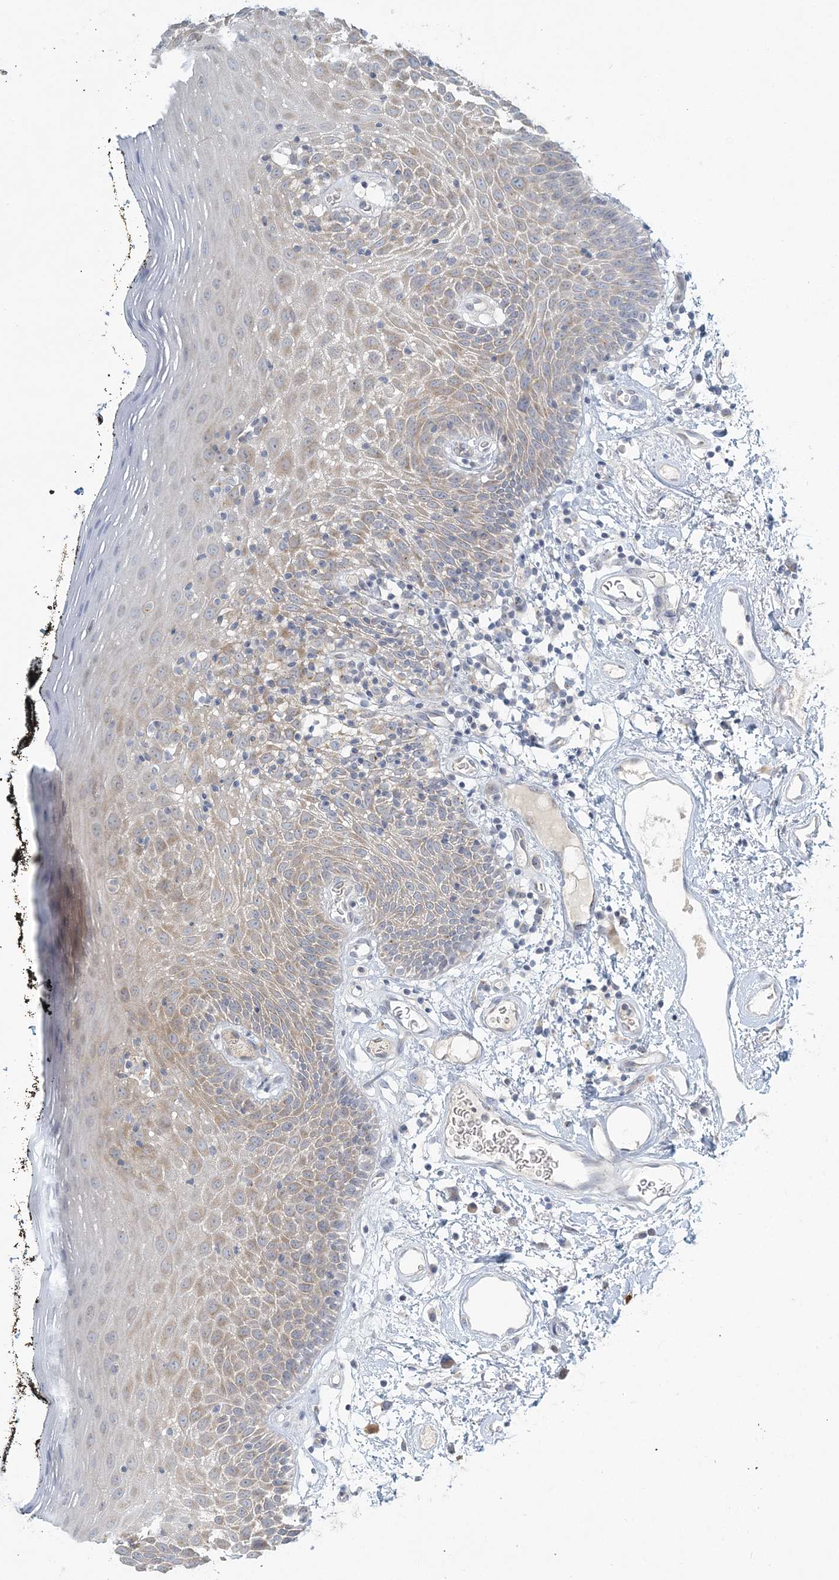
{"staining": {"intensity": "weak", "quantity": "25%-75%", "location": "cytoplasmic/membranous"}, "tissue": "oral mucosa", "cell_type": "Squamous epithelial cells", "image_type": "normal", "snomed": [{"axis": "morphology", "description": "Normal tissue, NOS"}, {"axis": "topography", "description": "Oral tissue"}], "caption": "Oral mucosa stained with DAB (3,3'-diaminobenzidine) IHC exhibits low levels of weak cytoplasmic/membranous positivity in approximately 25%-75% of squamous epithelial cells.", "gene": "NAA11", "patient": {"sex": "male", "age": 74}}